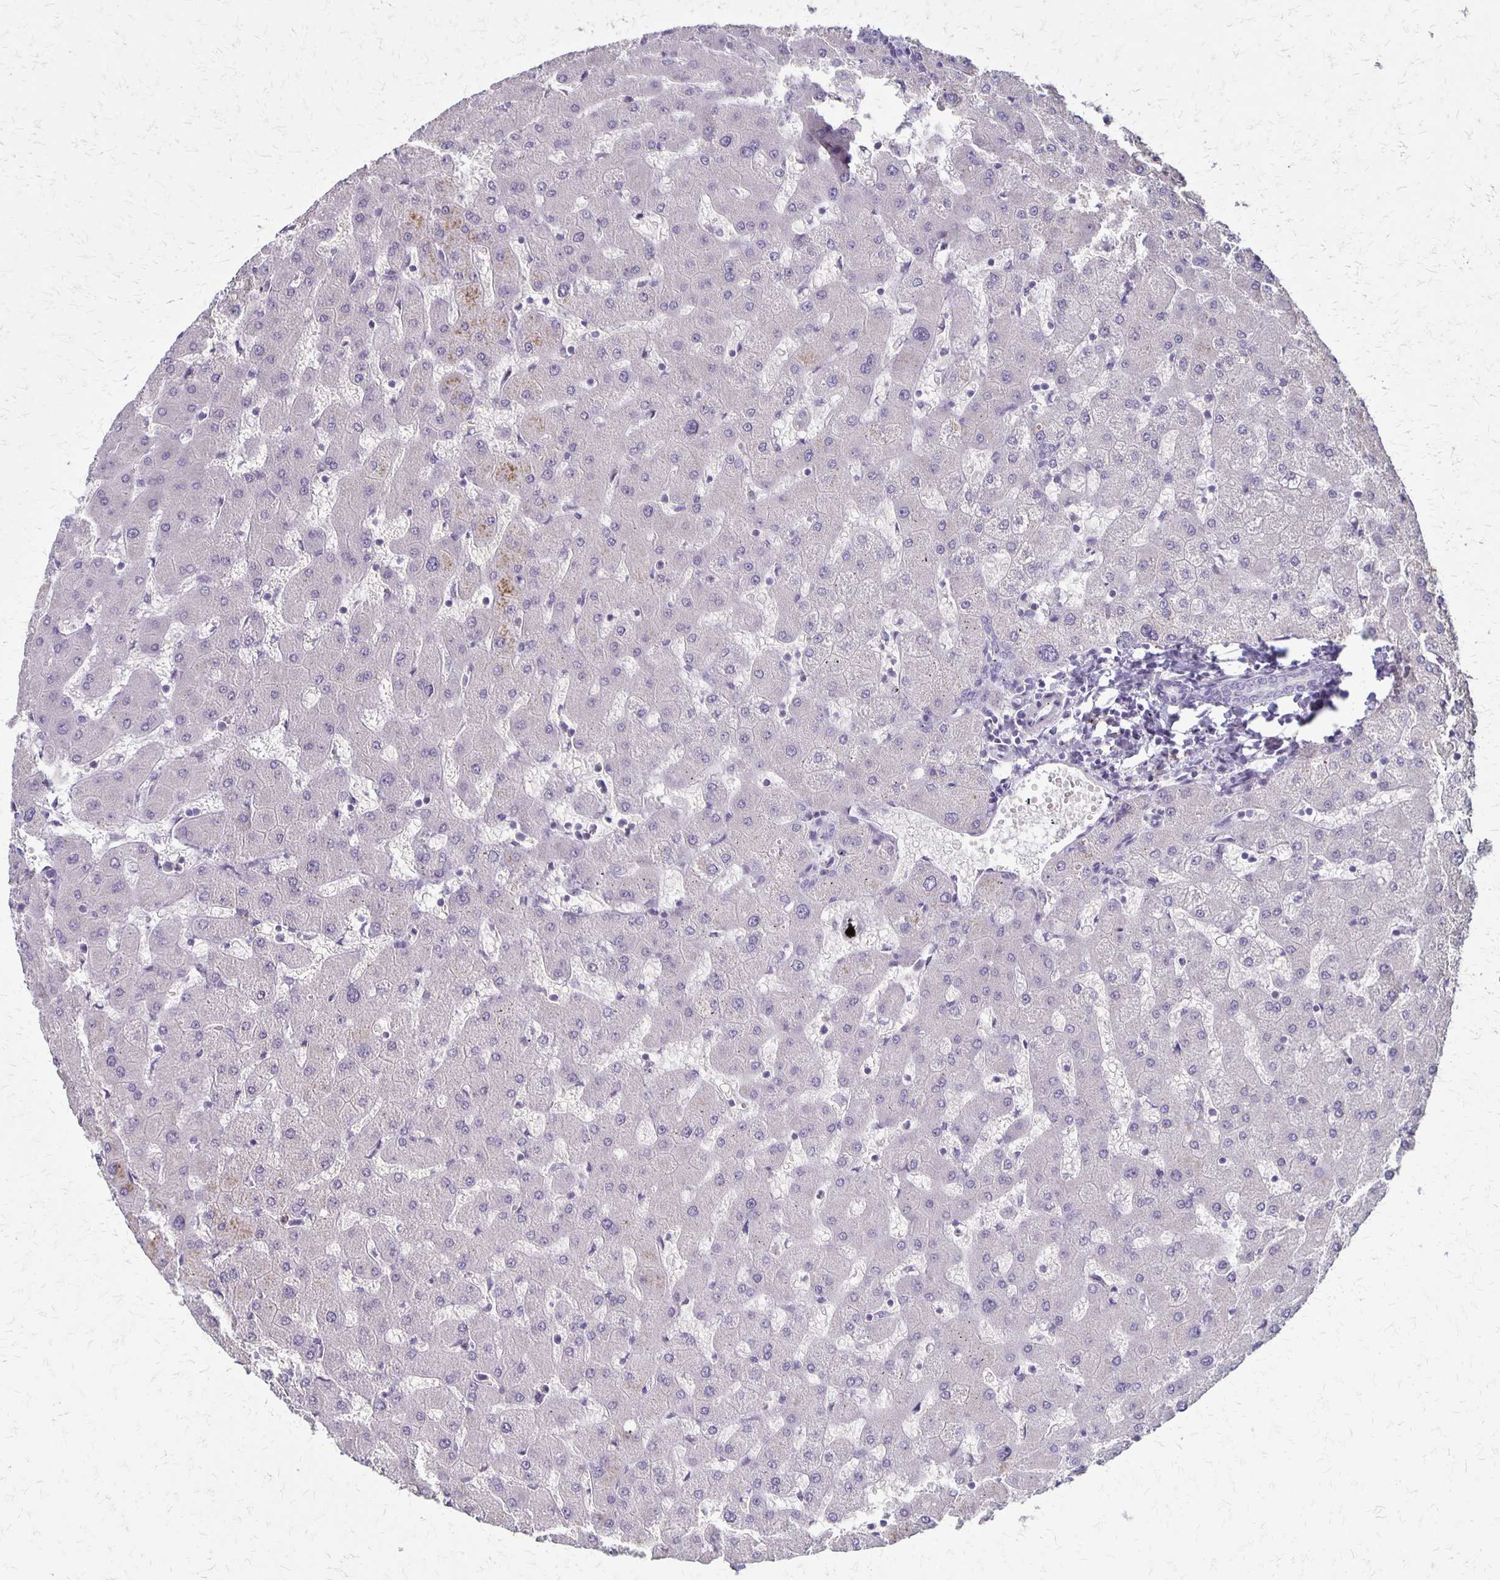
{"staining": {"intensity": "negative", "quantity": "none", "location": "none"}, "tissue": "liver", "cell_type": "Cholangiocytes", "image_type": "normal", "snomed": [{"axis": "morphology", "description": "Normal tissue, NOS"}, {"axis": "topography", "description": "Liver"}], "caption": "Immunohistochemistry photomicrograph of unremarkable liver: human liver stained with DAB reveals no significant protein positivity in cholangiocytes.", "gene": "SEPTIN5", "patient": {"sex": "female", "age": 63}}